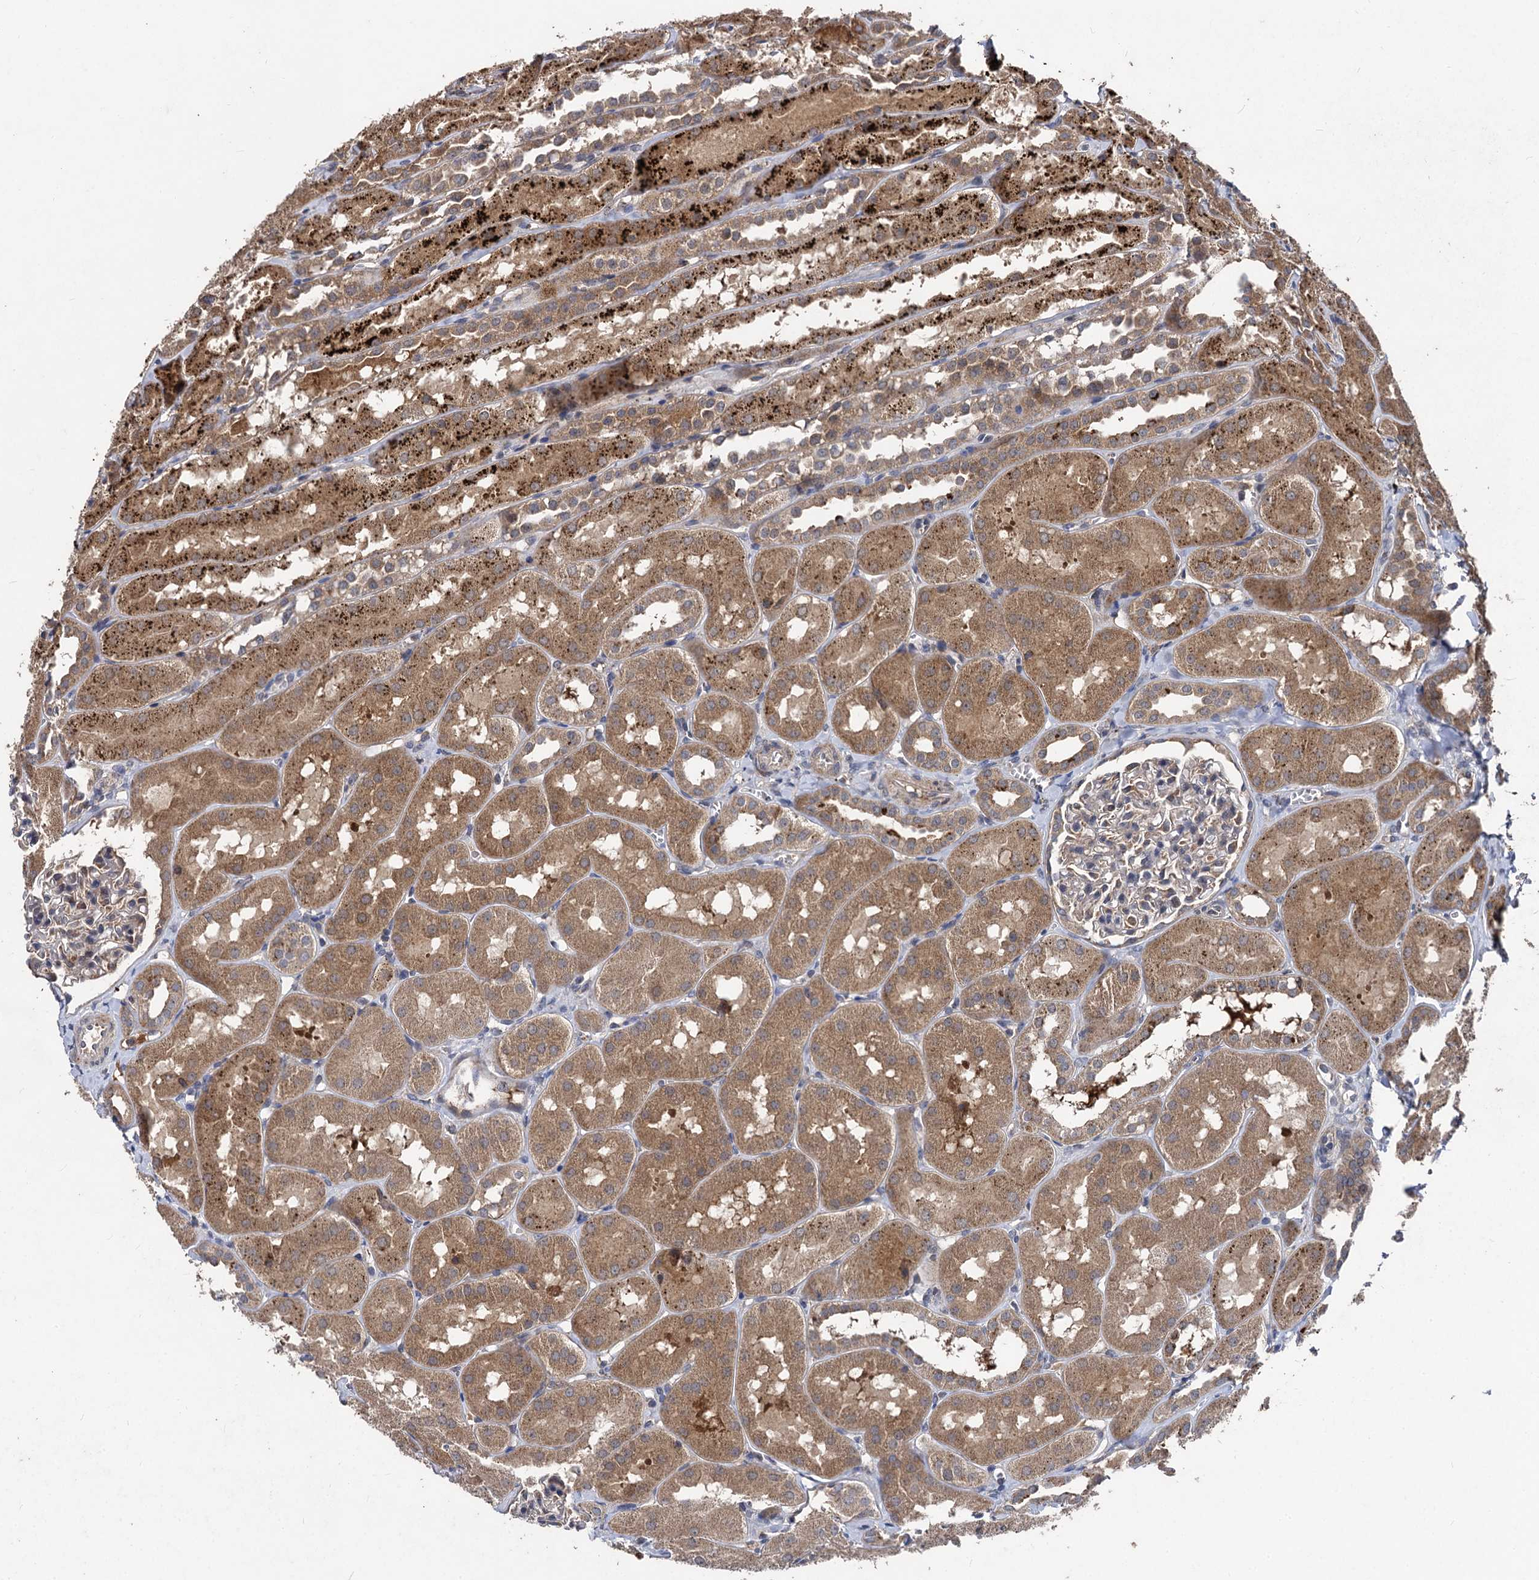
{"staining": {"intensity": "negative", "quantity": "none", "location": "none"}, "tissue": "kidney", "cell_type": "Cells in glomeruli", "image_type": "normal", "snomed": [{"axis": "morphology", "description": "Normal tissue, NOS"}, {"axis": "topography", "description": "Kidney"}, {"axis": "topography", "description": "Urinary bladder"}], "caption": "Protein analysis of unremarkable kidney demonstrates no significant staining in cells in glomeruli. (Immunohistochemistry, brightfield microscopy, high magnification).", "gene": "BCL2L2", "patient": {"sex": "male", "age": 16}}